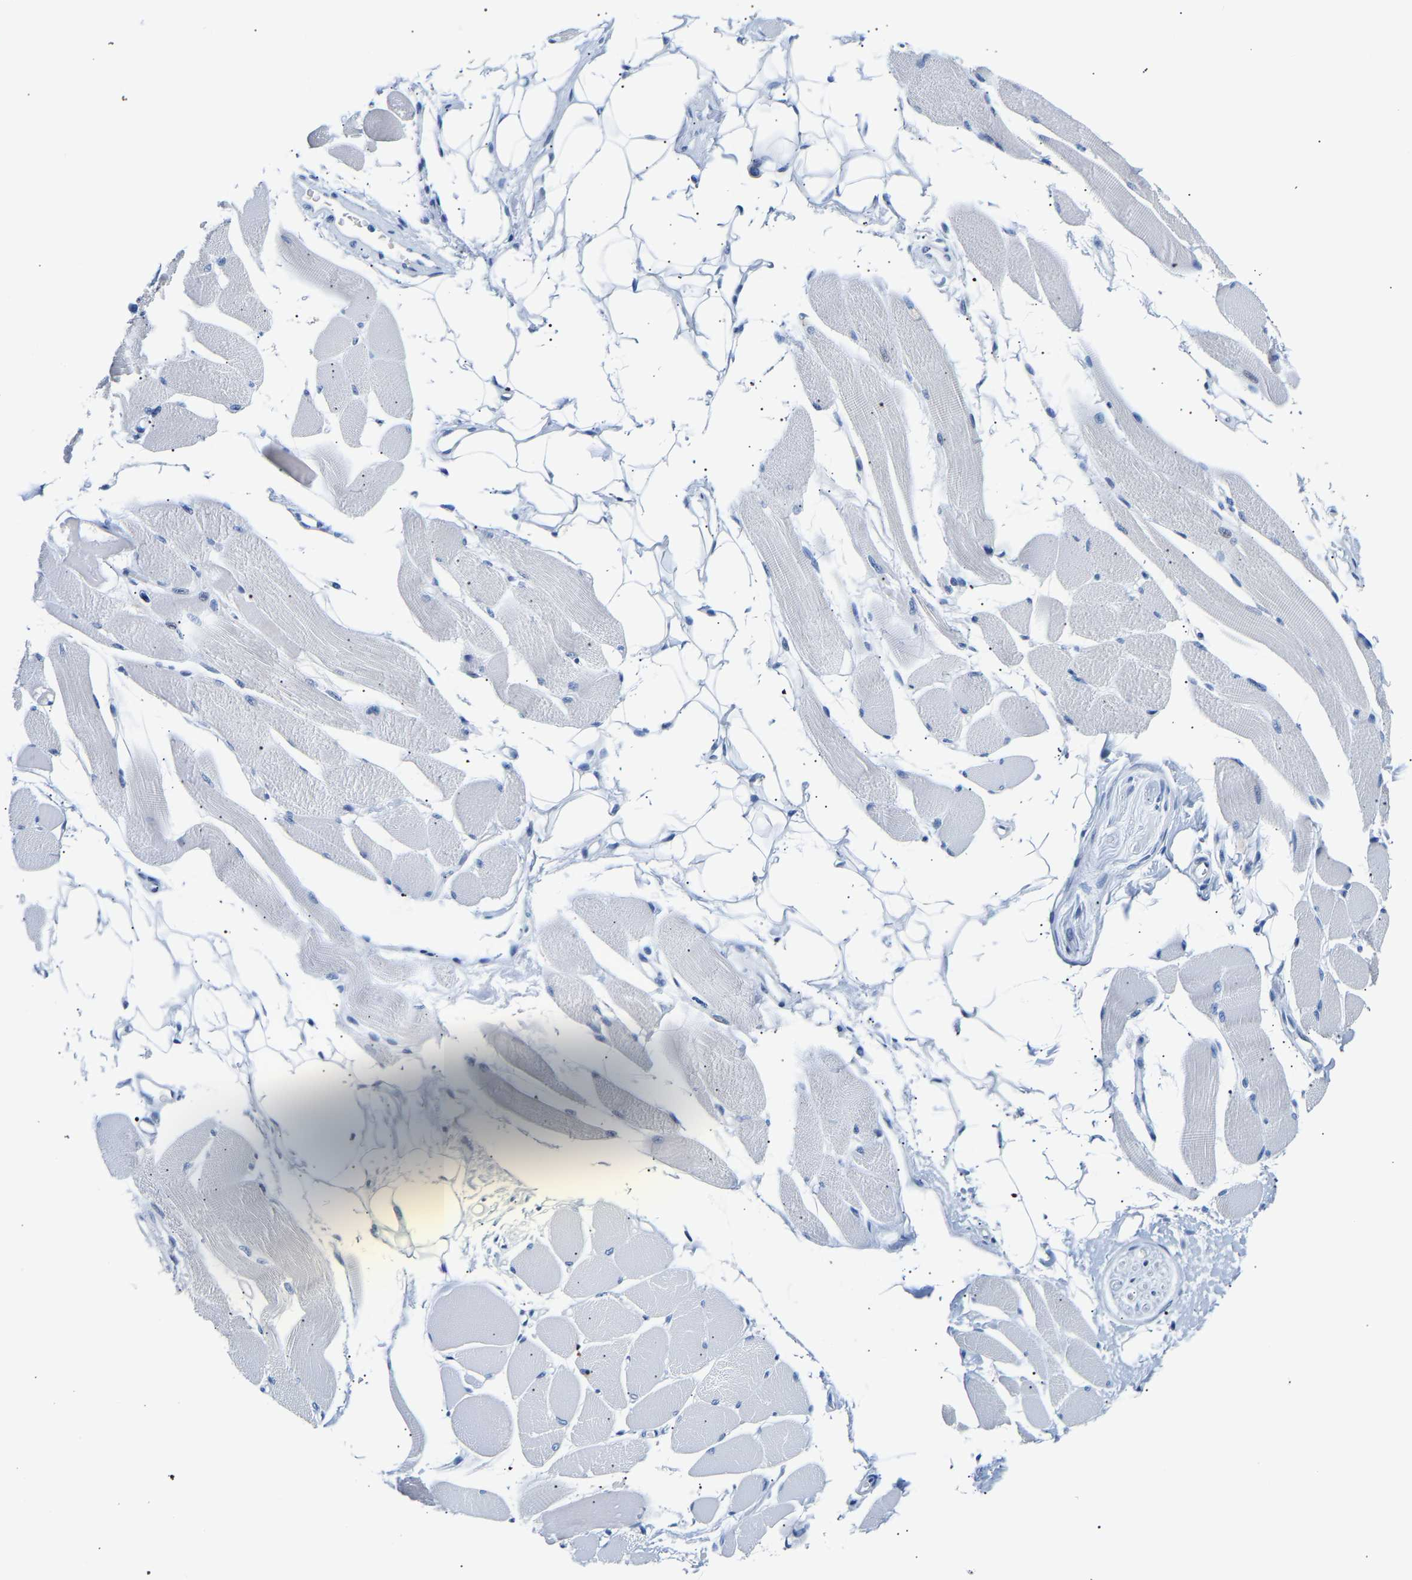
{"staining": {"intensity": "negative", "quantity": "none", "location": "none"}, "tissue": "skeletal muscle", "cell_type": "Myocytes", "image_type": "normal", "snomed": [{"axis": "morphology", "description": "Normal tissue, NOS"}, {"axis": "topography", "description": "Skeletal muscle"}, {"axis": "topography", "description": "Peripheral nerve tissue"}], "caption": "An immunohistochemistry (IHC) histopathology image of unremarkable skeletal muscle is shown. There is no staining in myocytes of skeletal muscle.", "gene": "SPINK2", "patient": {"sex": "female", "age": 84}}